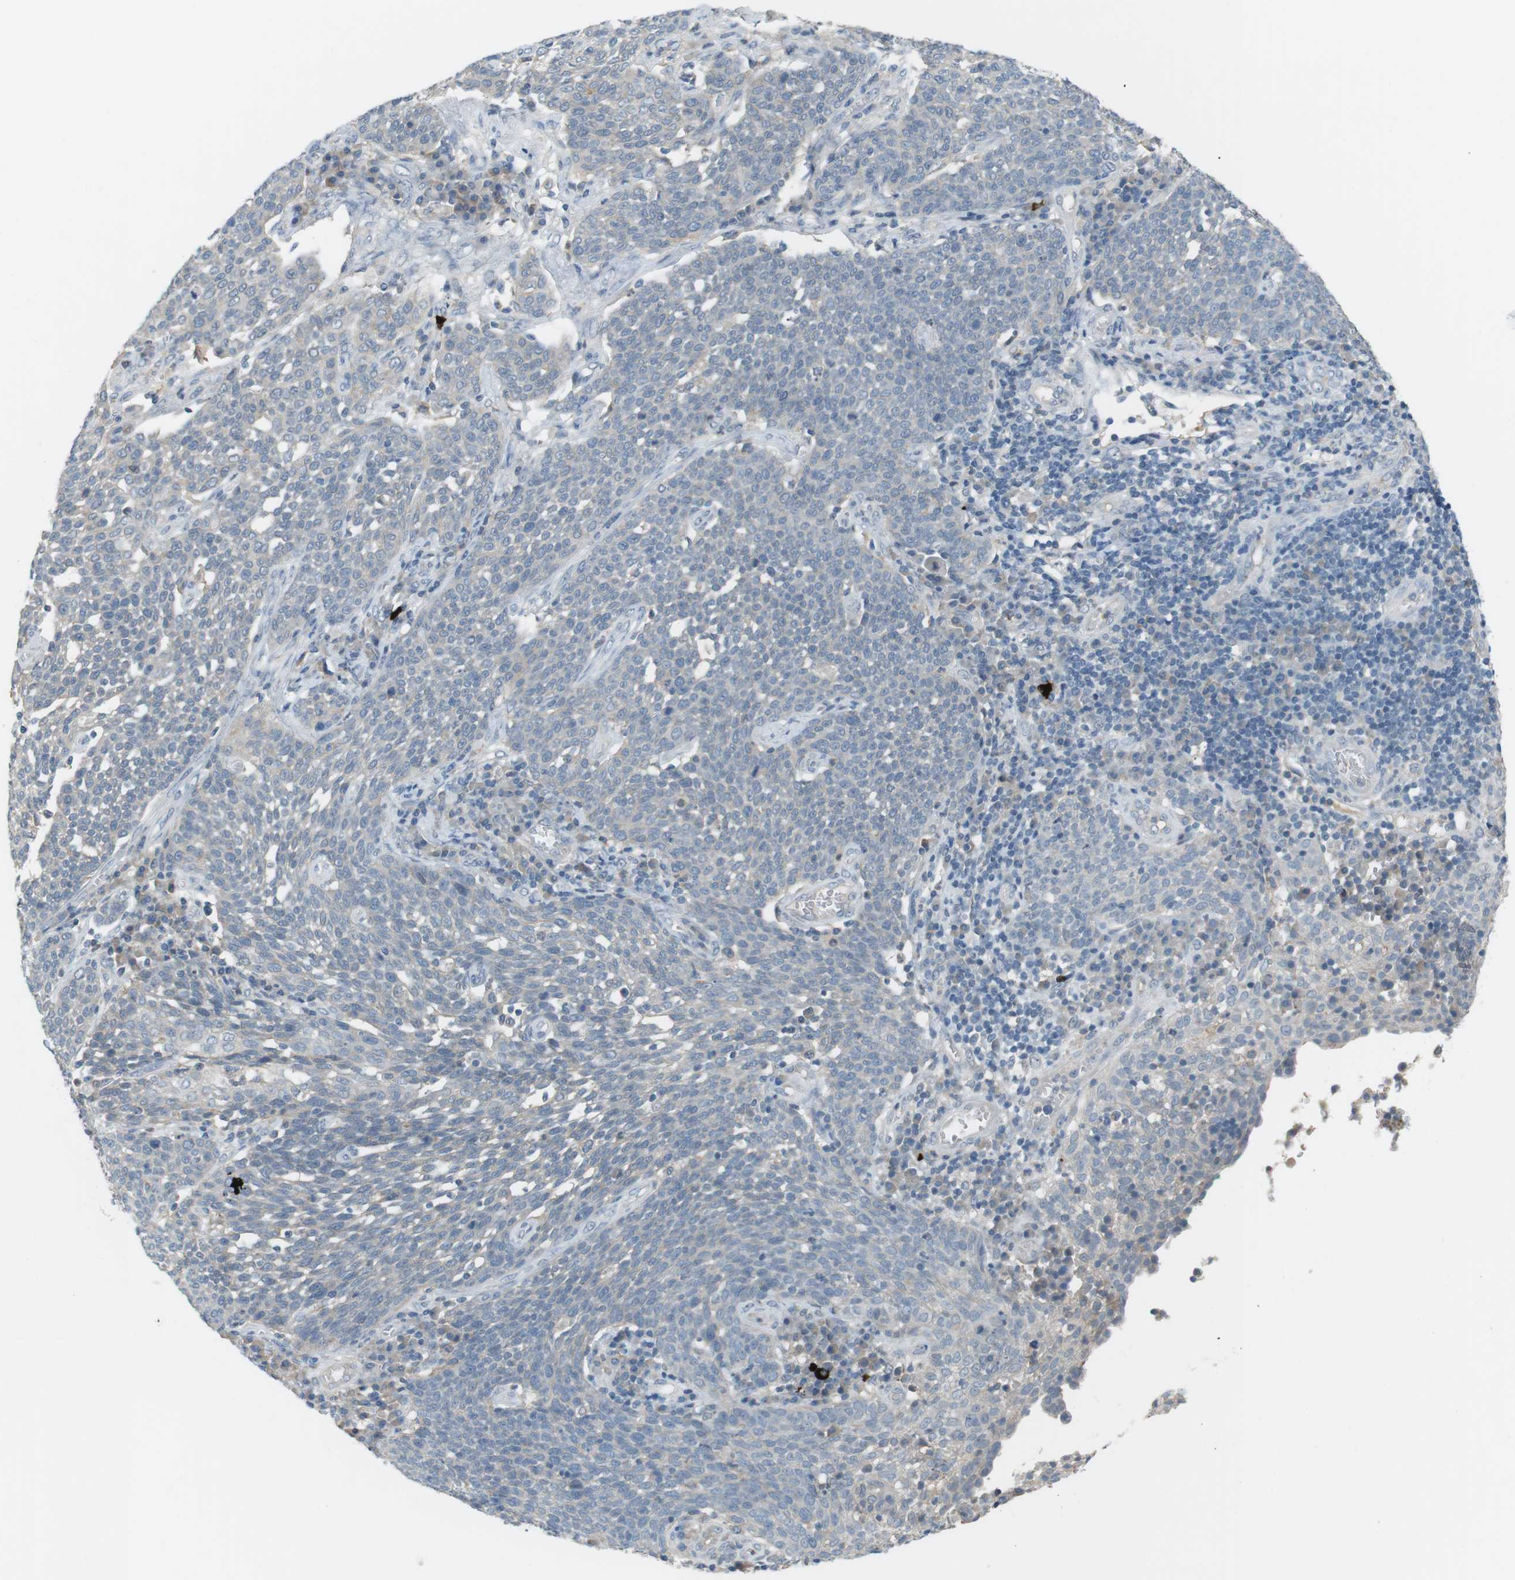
{"staining": {"intensity": "weak", "quantity": "<25%", "location": "cytoplasmic/membranous"}, "tissue": "cervical cancer", "cell_type": "Tumor cells", "image_type": "cancer", "snomed": [{"axis": "morphology", "description": "Squamous cell carcinoma, NOS"}, {"axis": "topography", "description": "Cervix"}], "caption": "Immunohistochemistry (IHC) photomicrograph of human cervical cancer (squamous cell carcinoma) stained for a protein (brown), which reveals no positivity in tumor cells.", "gene": "RTN3", "patient": {"sex": "female", "age": 34}}